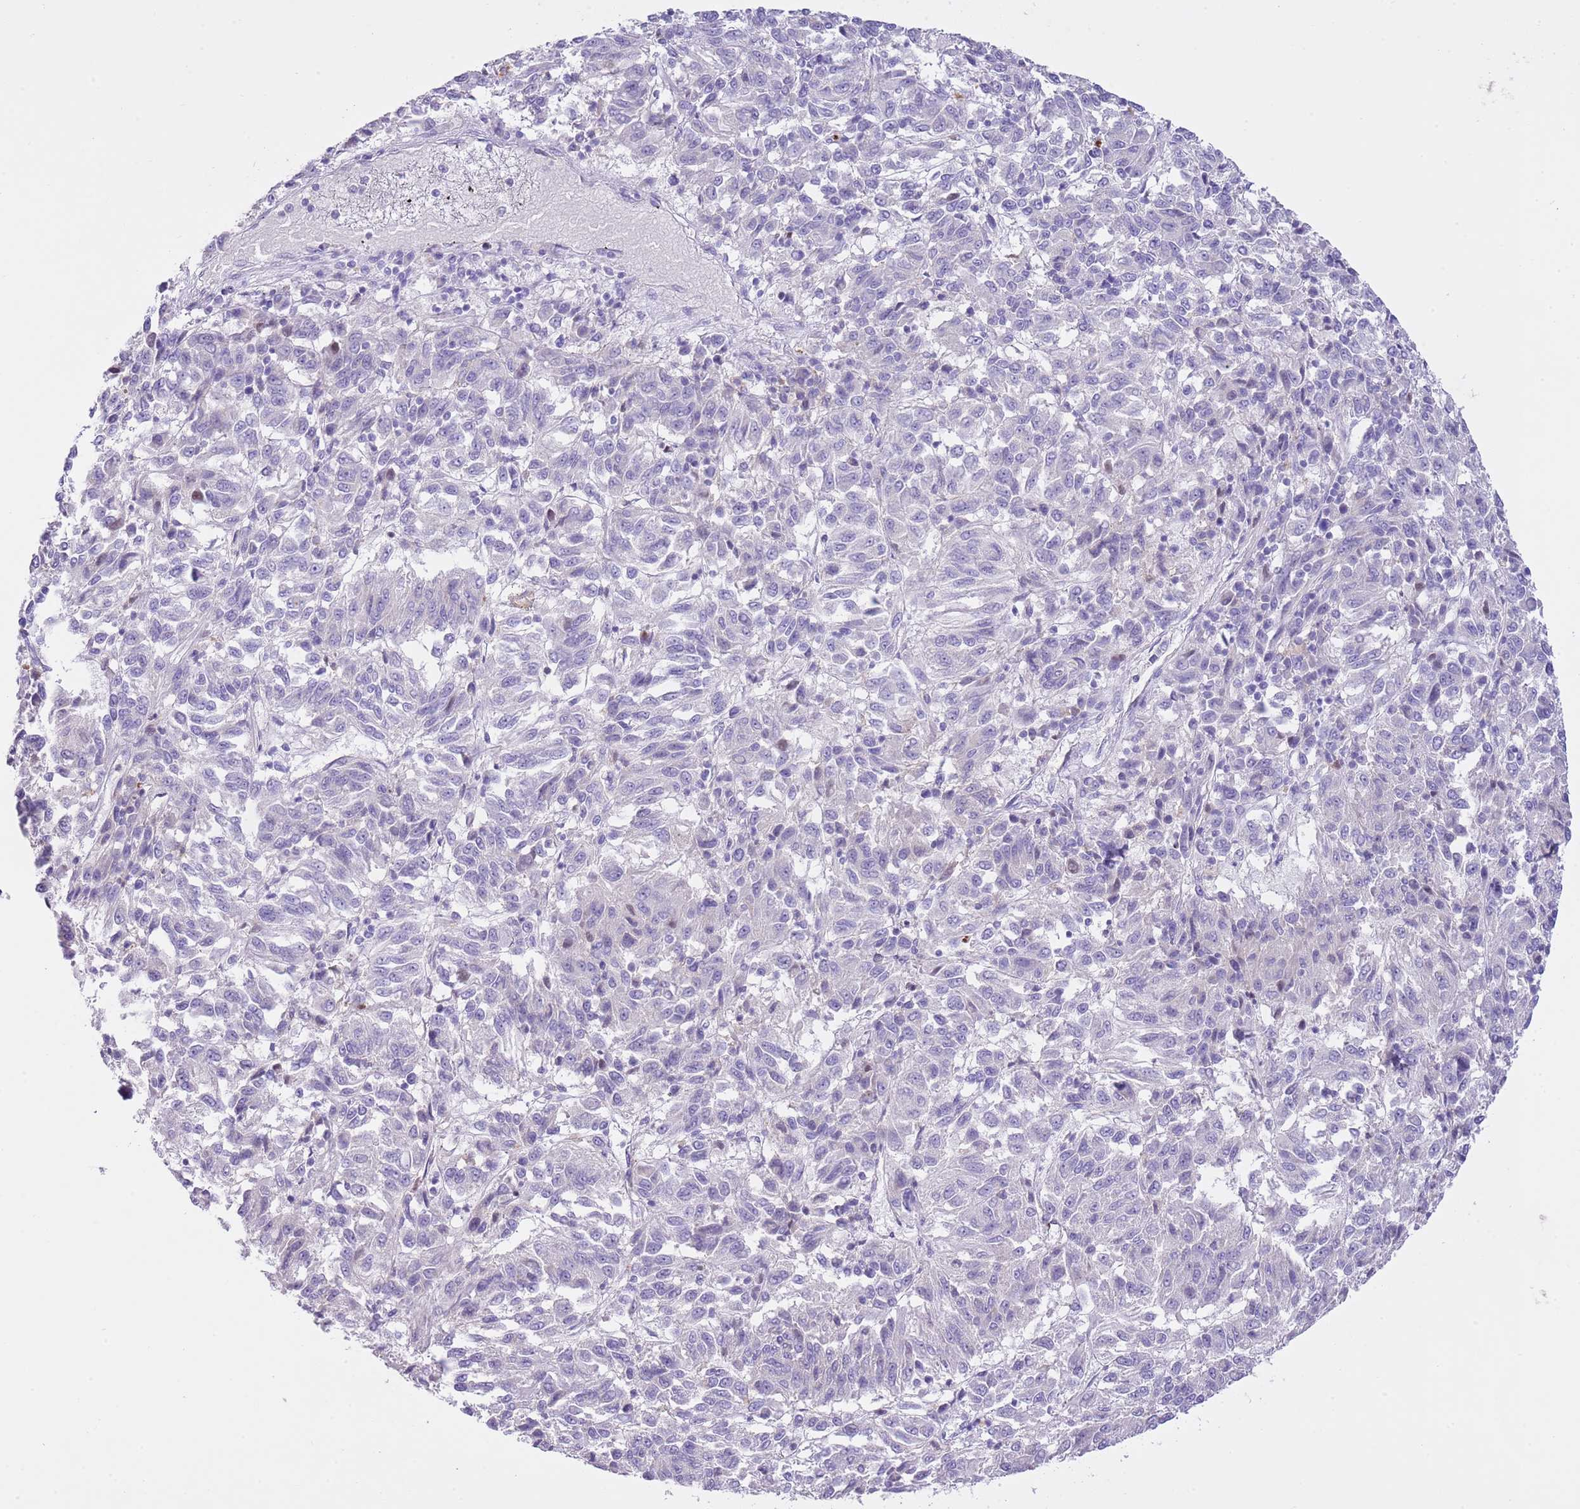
{"staining": {"intensity": "negative", "quantity": "none", "location": "none"}, "tissue": "melanoma", "cell_type": "Tumor cells", "image_type": "cancer", "snomed": [{"axis": "morphology", "description": "Malignant melanoma, Metastatic site"}, {"axis": "topography", "description": "Lung"}], "caption": "DAB (3,3'-diaminobenzidine) immunohistochemical staining of human melanoma shows no significant positivity in tumor cells.", "gene": "CLEC2A", "patient": {"sex": "male", "age": 64}}